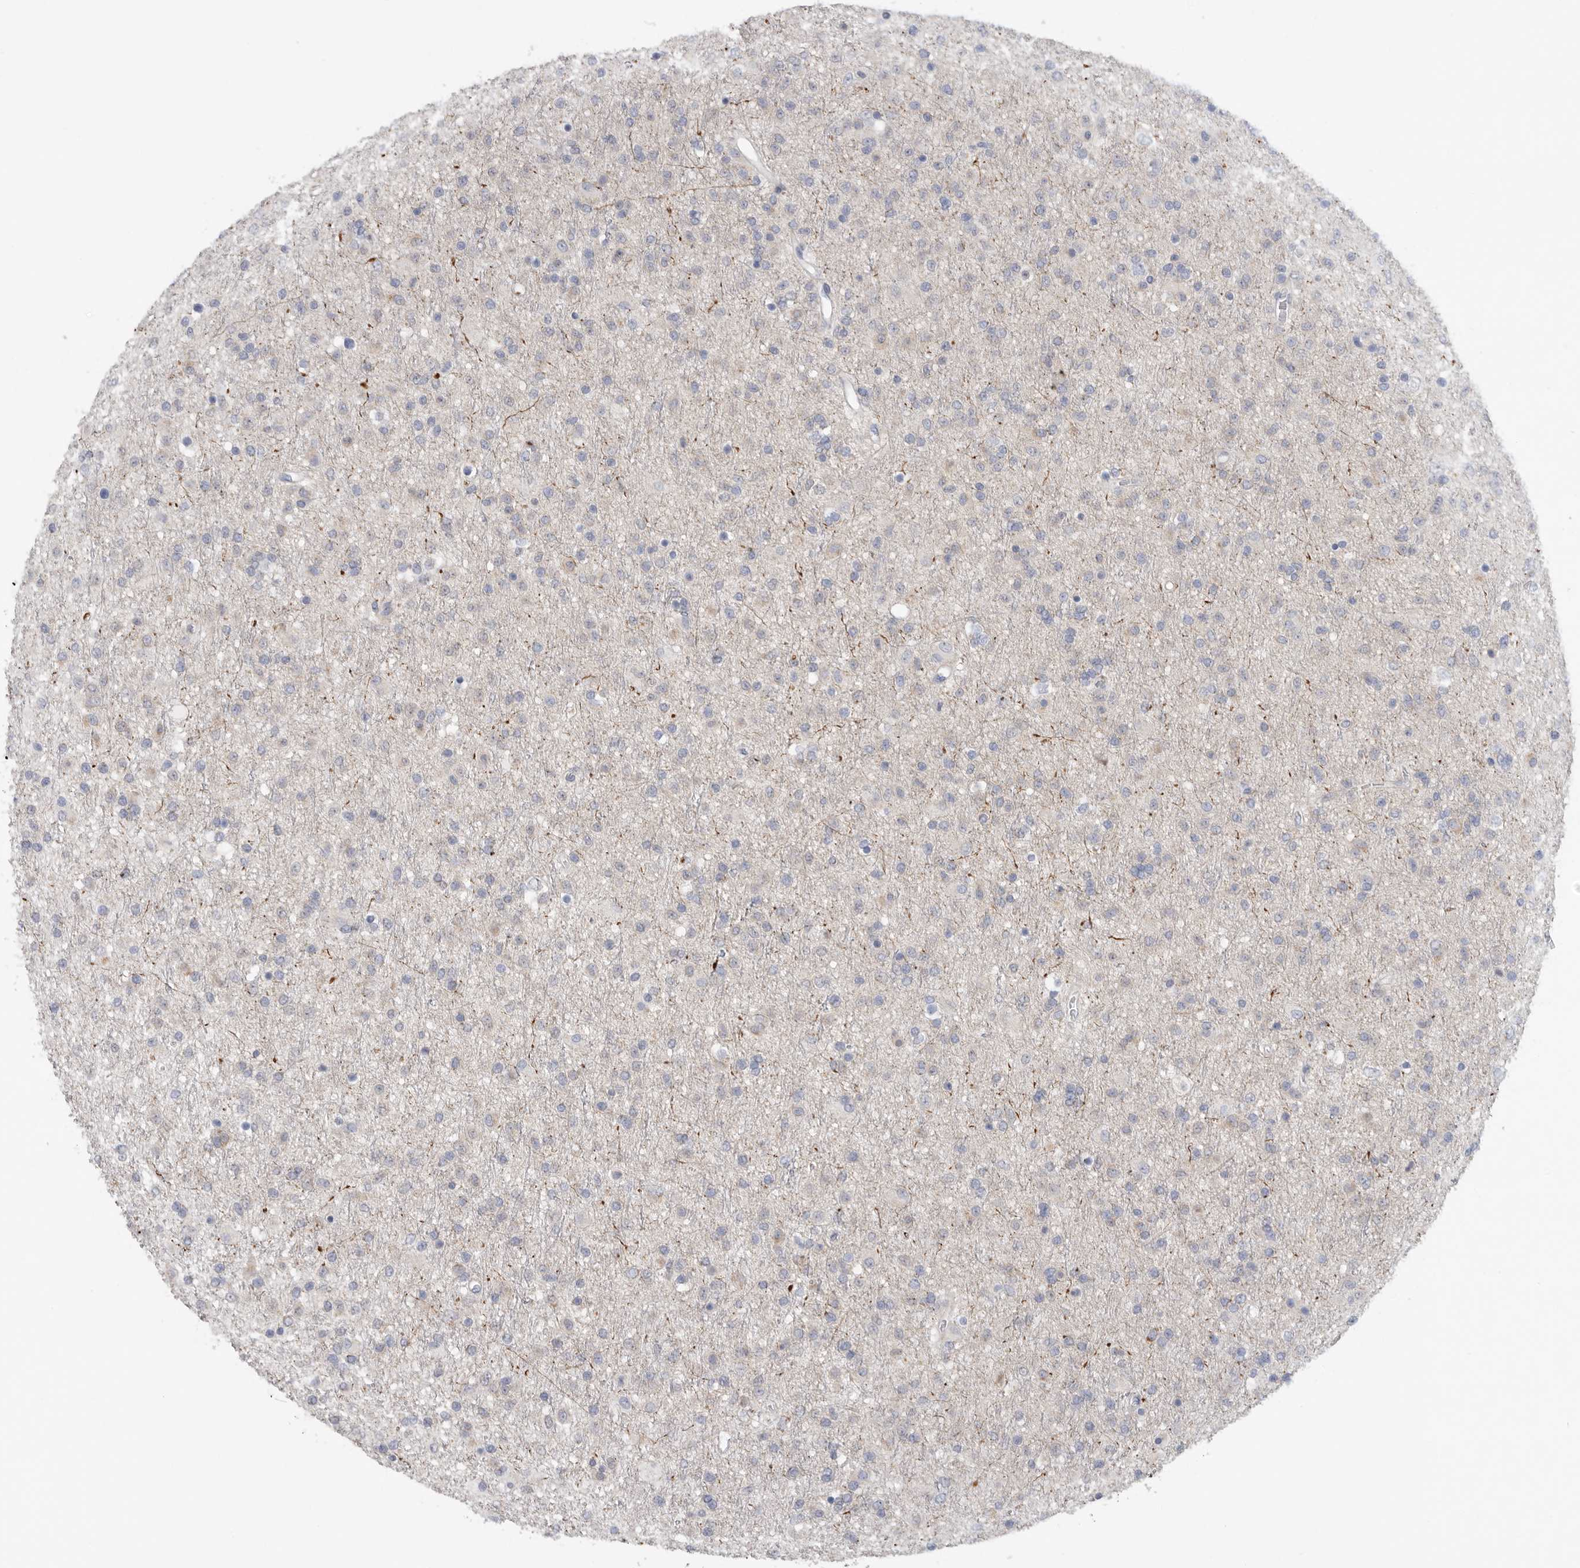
{"staining": {"intensity": "negative", "quantity": "none", "location": "none"}, "tissue": "glioma", "cell_type": "Tumor cells", "image_type": "cancer", "snomed": [{"axis": "morphology", "description": "Glioma, malignant, Low grade"}, {"axis": "topography", "description": "Brain"}], "caption": "Immunohistochemistry (IHC) photomicrograph of human low-grade glioma (malignant) stained for a protein (brown), which reveals no positivity in tumor cells. (Immunohistochemistry (IHC), brightfield microscopy, high magnification).", "gene": "MTFR1L", "patient": {"sex": "male", "age": 65}}